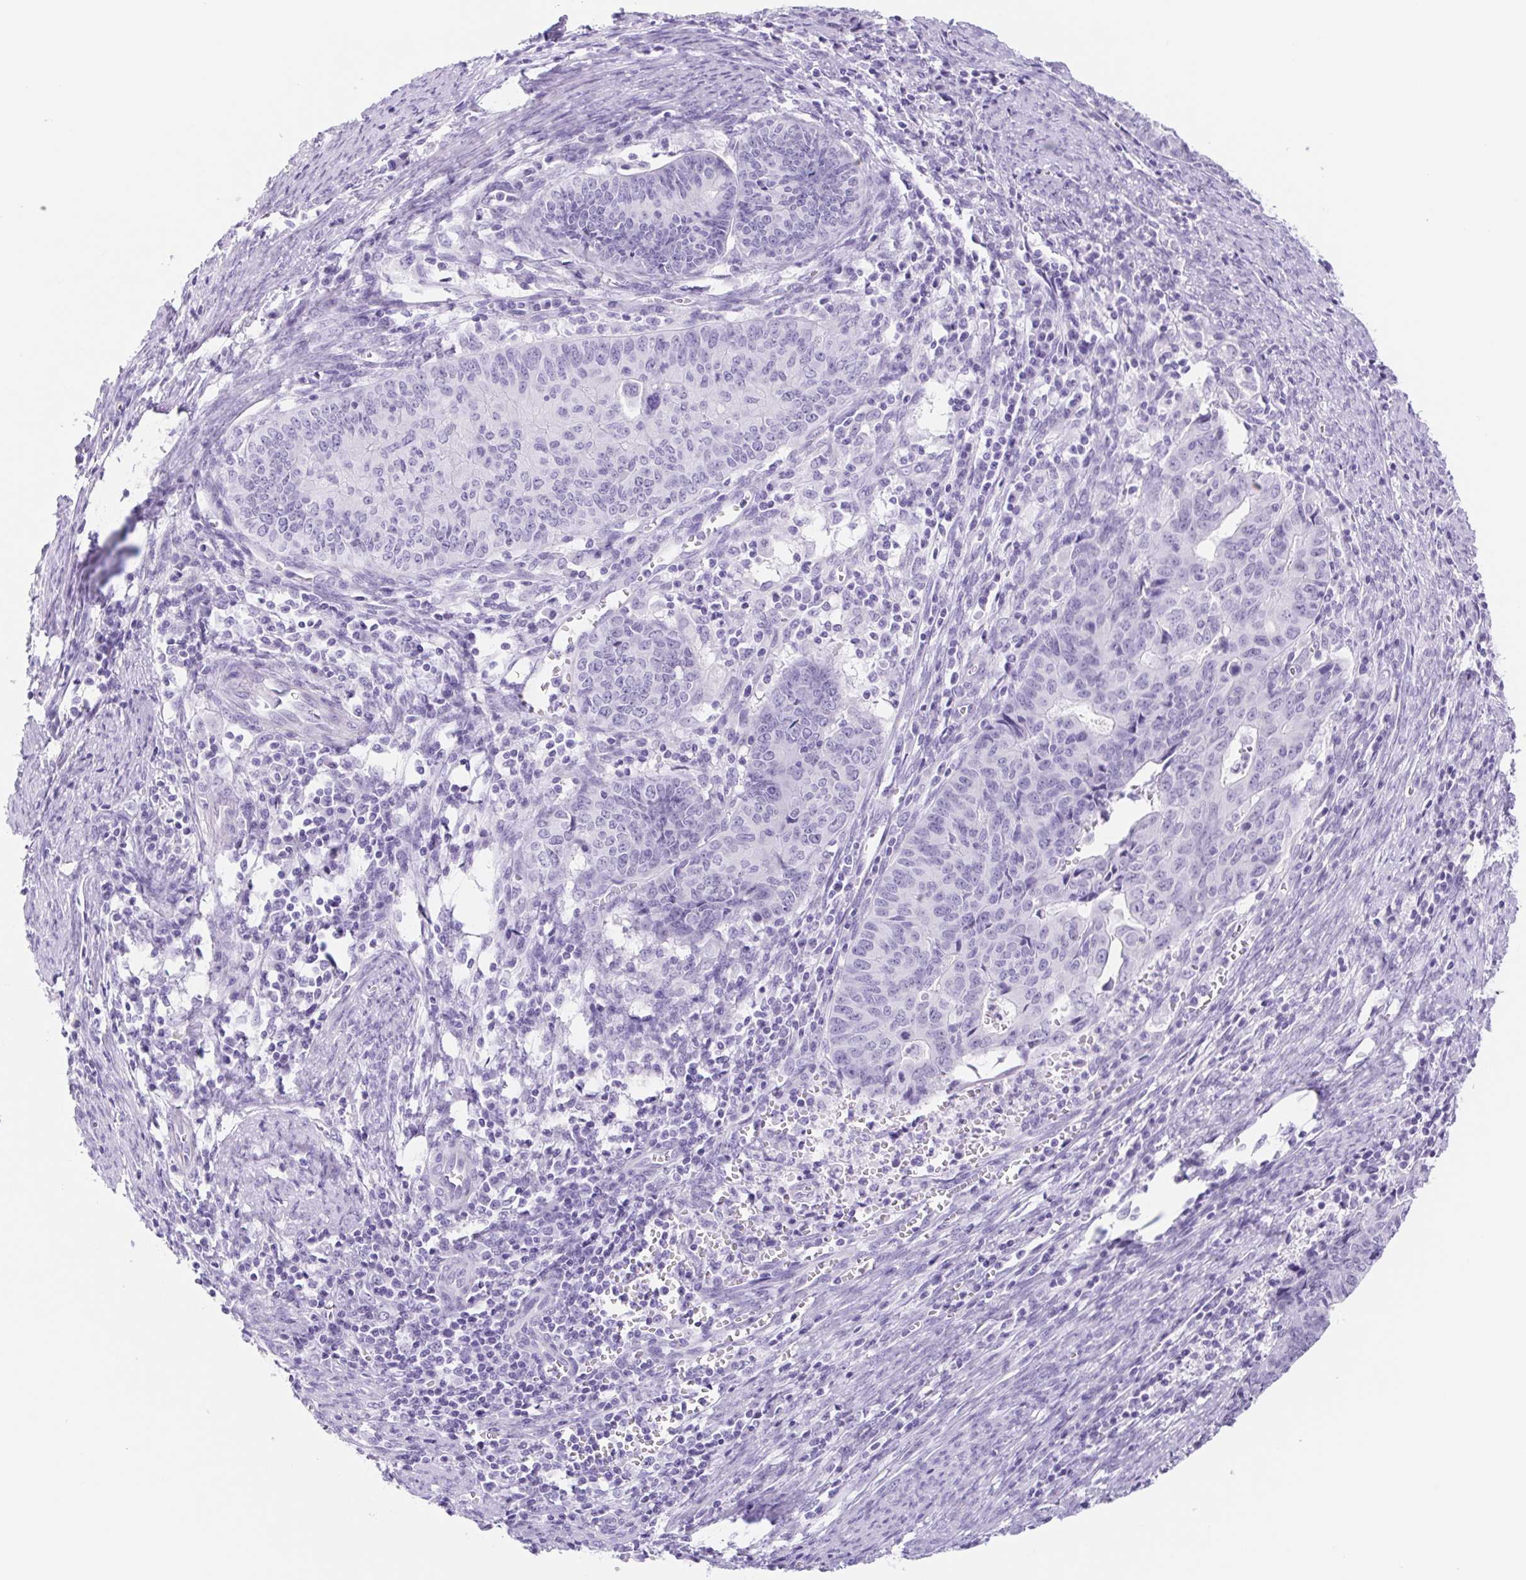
{"staining": {"intensity": "negative", "quantity": "none", "location": "none"}, "tissue": "endometrial cancer", "cell_type": "Tumor cells", "image_type": "cancer", "snomed": [{"axis": "morphology", "description": "Adenocarcinoma, NOS"}, {"axis": "topography", "description": "Endometrium"}], "caption": "Histopathology image shows no significant protein expression in tumor cells of endometrial cancer. (DAB immunohistochemistry with hematoxylin counter stain).", "gene": "CYP21A2", "patient": {"sex": "female", "age": 65}}